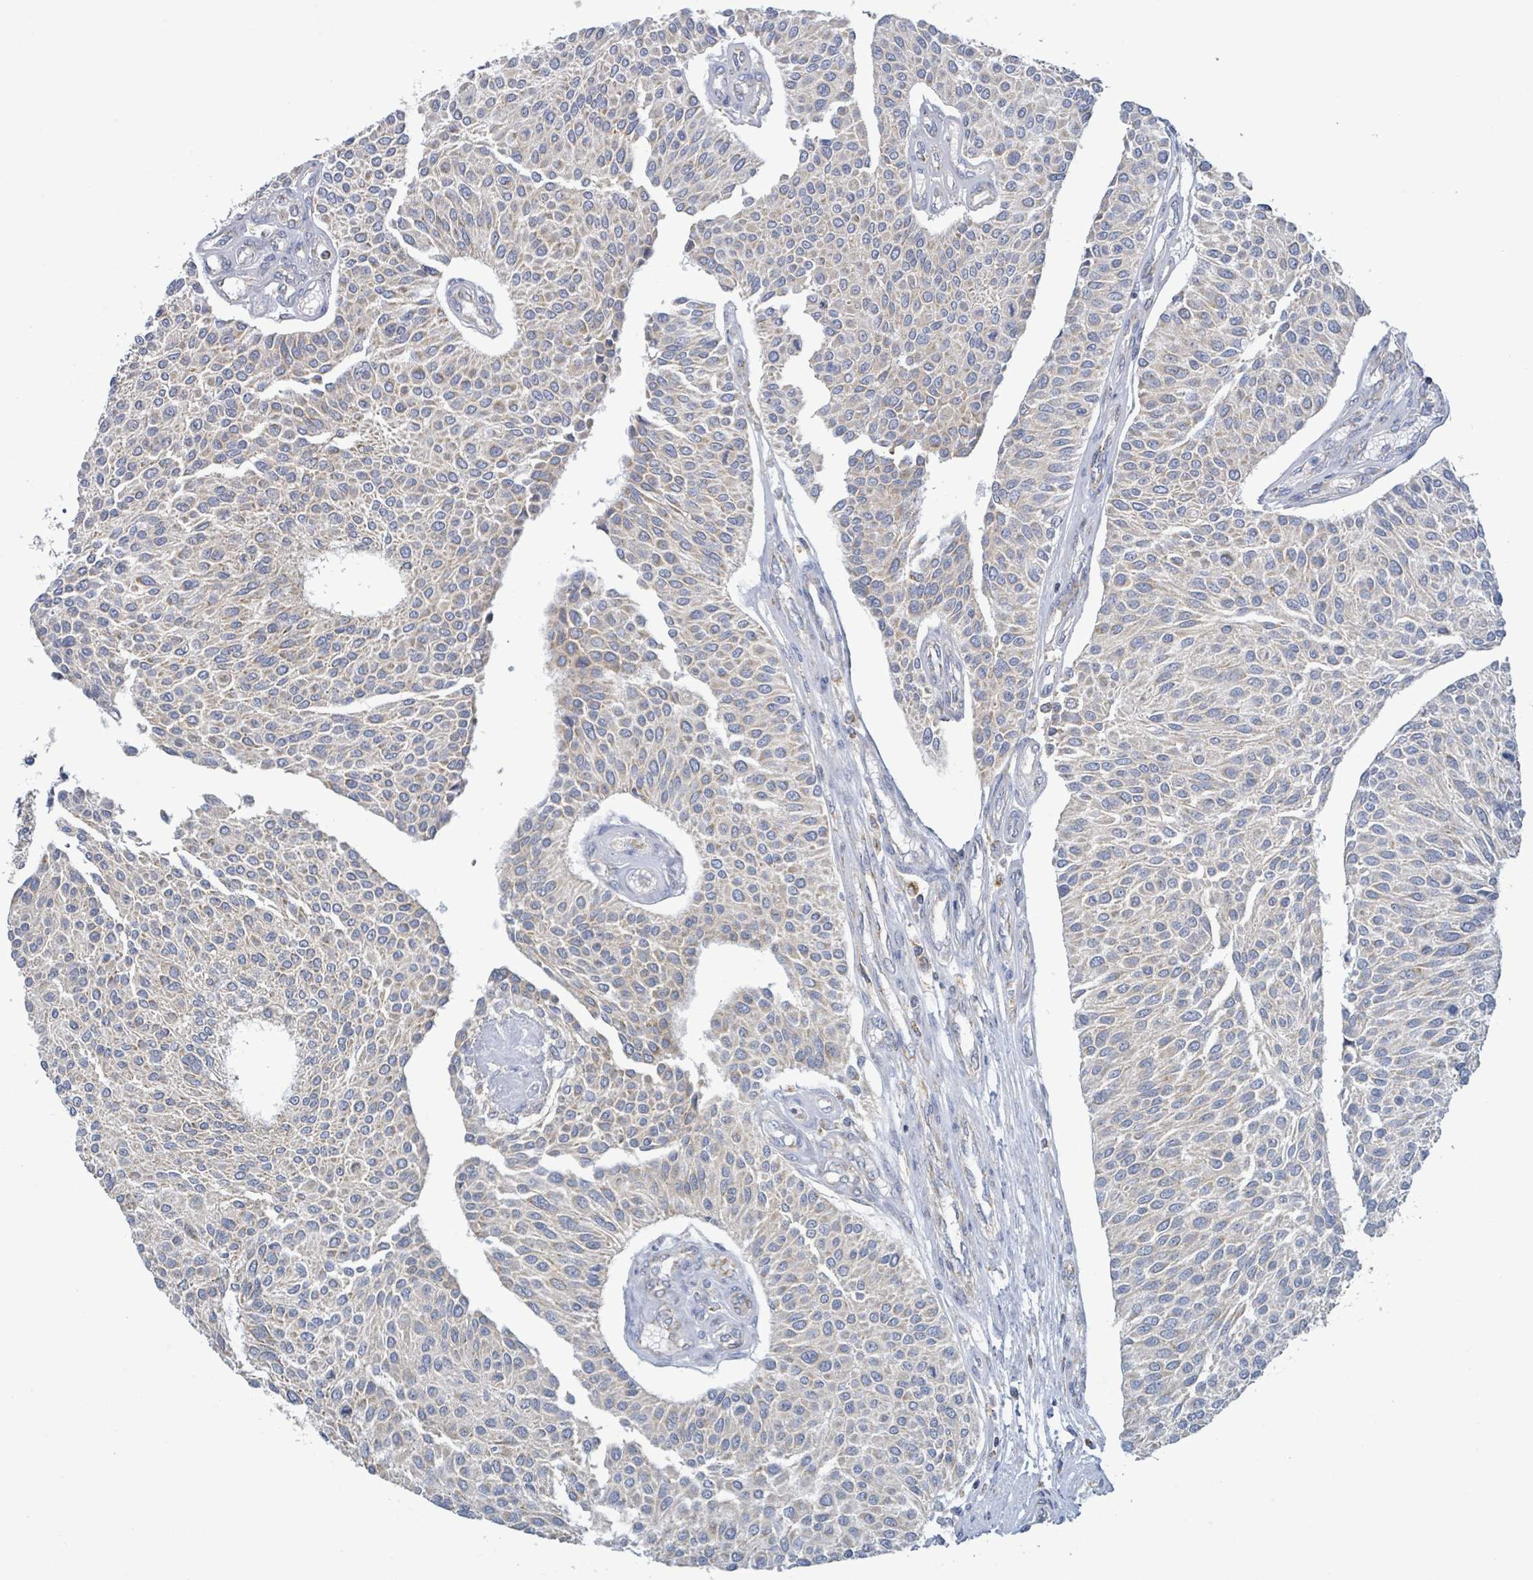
{"staining": {"intensity": "weak", "quantity": "25%-75%", "location": "cytoplasmic/membranous"}, "tissue": "urothelial cancer", "cell_type": "Tumor cells", "image_type": "cancer", "snomed": [{"axis": "morphology", "description": "Urothelial carcinoma, NOS"}, {"axis": "topography", "description": "Urinary bladder"}], "caption": "Immunohistochemical staining of human urothelial cancer exhibits low levels of weak cytoplasmic/membranous protein staining in approximately 25%-75% of tumor cells. (IHC, brightfield microscopy, high magnification).", "gene": "SUCLG2", "patient": {"sex": "male", "age": 55}}